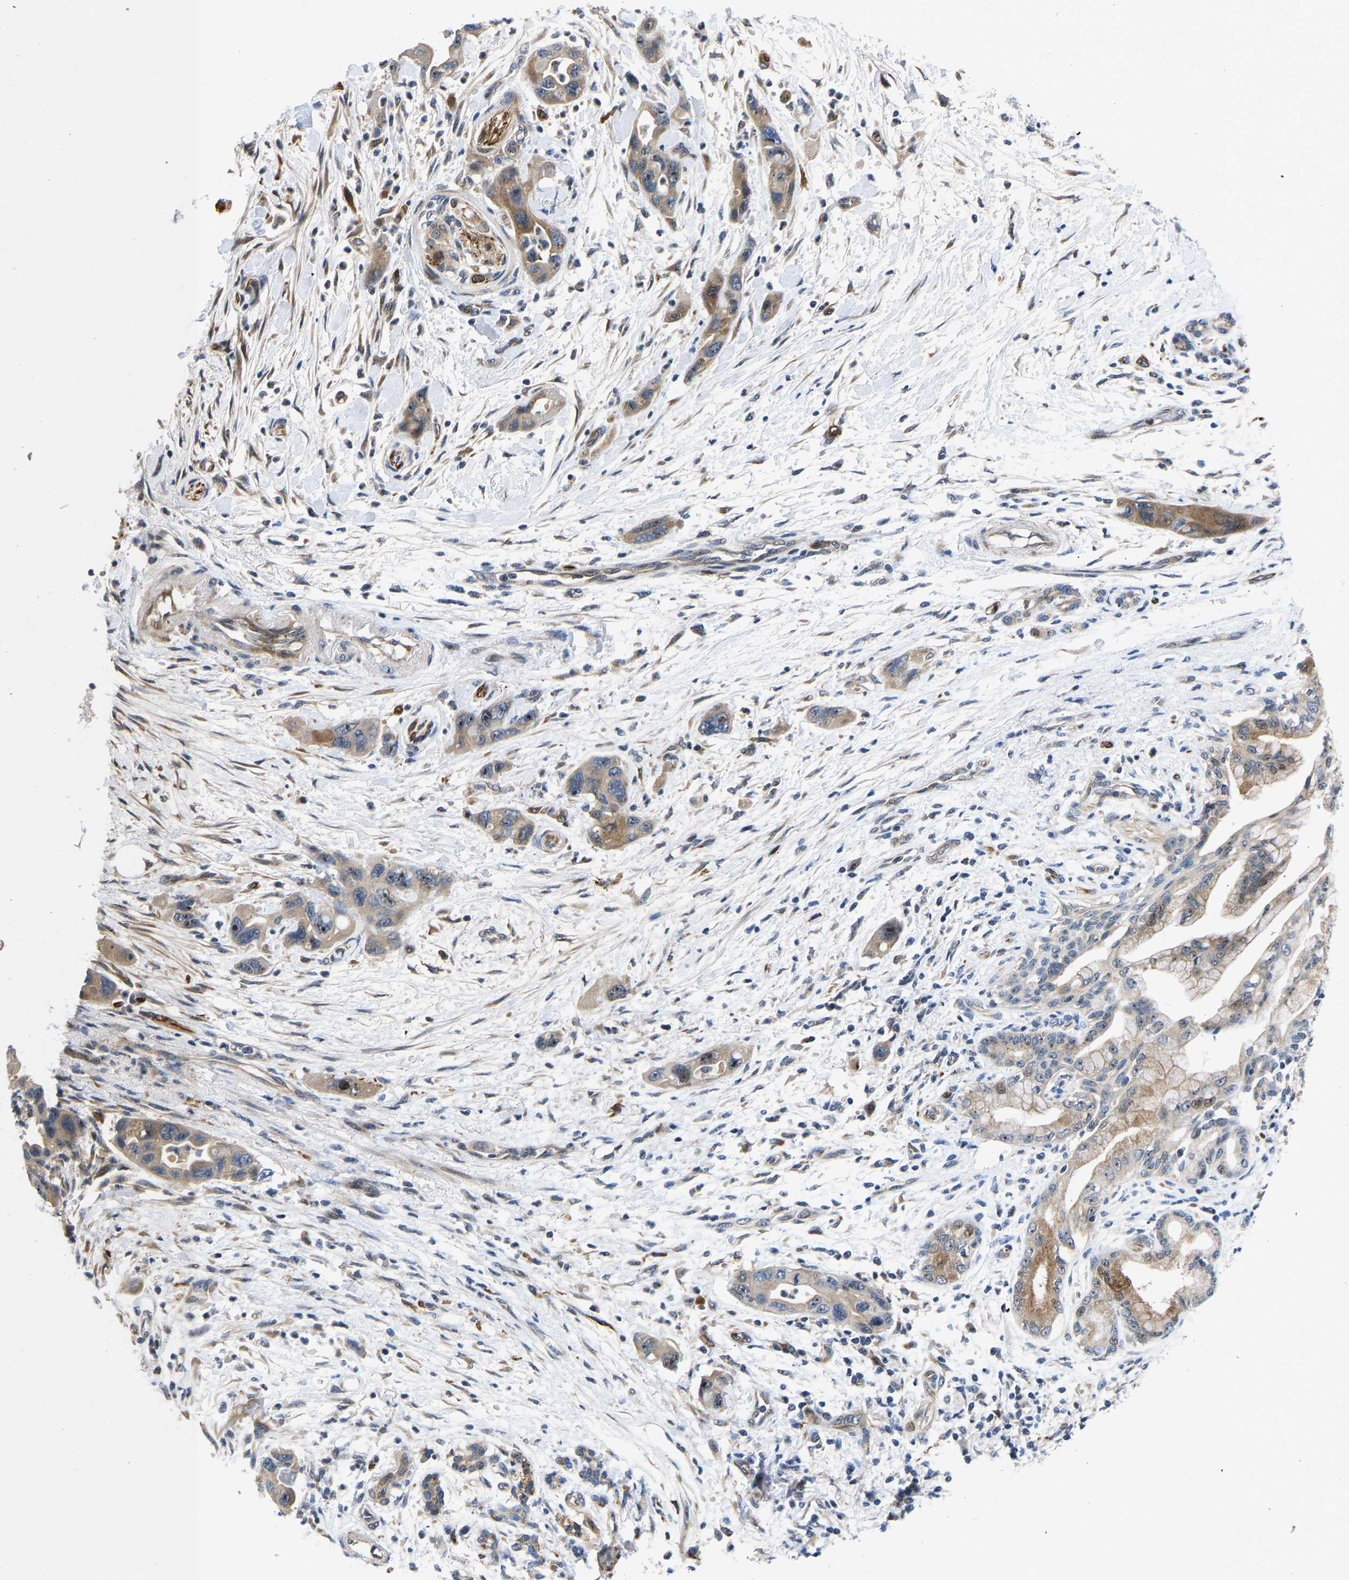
{"staining": {"intensity": "moderate", "quantity": "25%-75%", "location": "cytoplasmic/membranous,nuclear"}, "tissue": "pancreatic cancer", "cell_type": "Tumor cells", "image_type": "cancer", "snomed": [{"axis": "morphology", "description": "Normal tissue, NOS"}, {"axis": "morphology", "description": "Adenocarcinoma, NOS"}, {"axis": "topography", "description": "Pancreas"}], "caption": "A micrograph of human pancreatic cancer (adenocarcinoma) stained for a protein displays moderate cytoplasmic/membranous and nuclear brown staining in tumor cells.", "gene": "RESF1", "patient": {"sex": "female", "age": 71}}